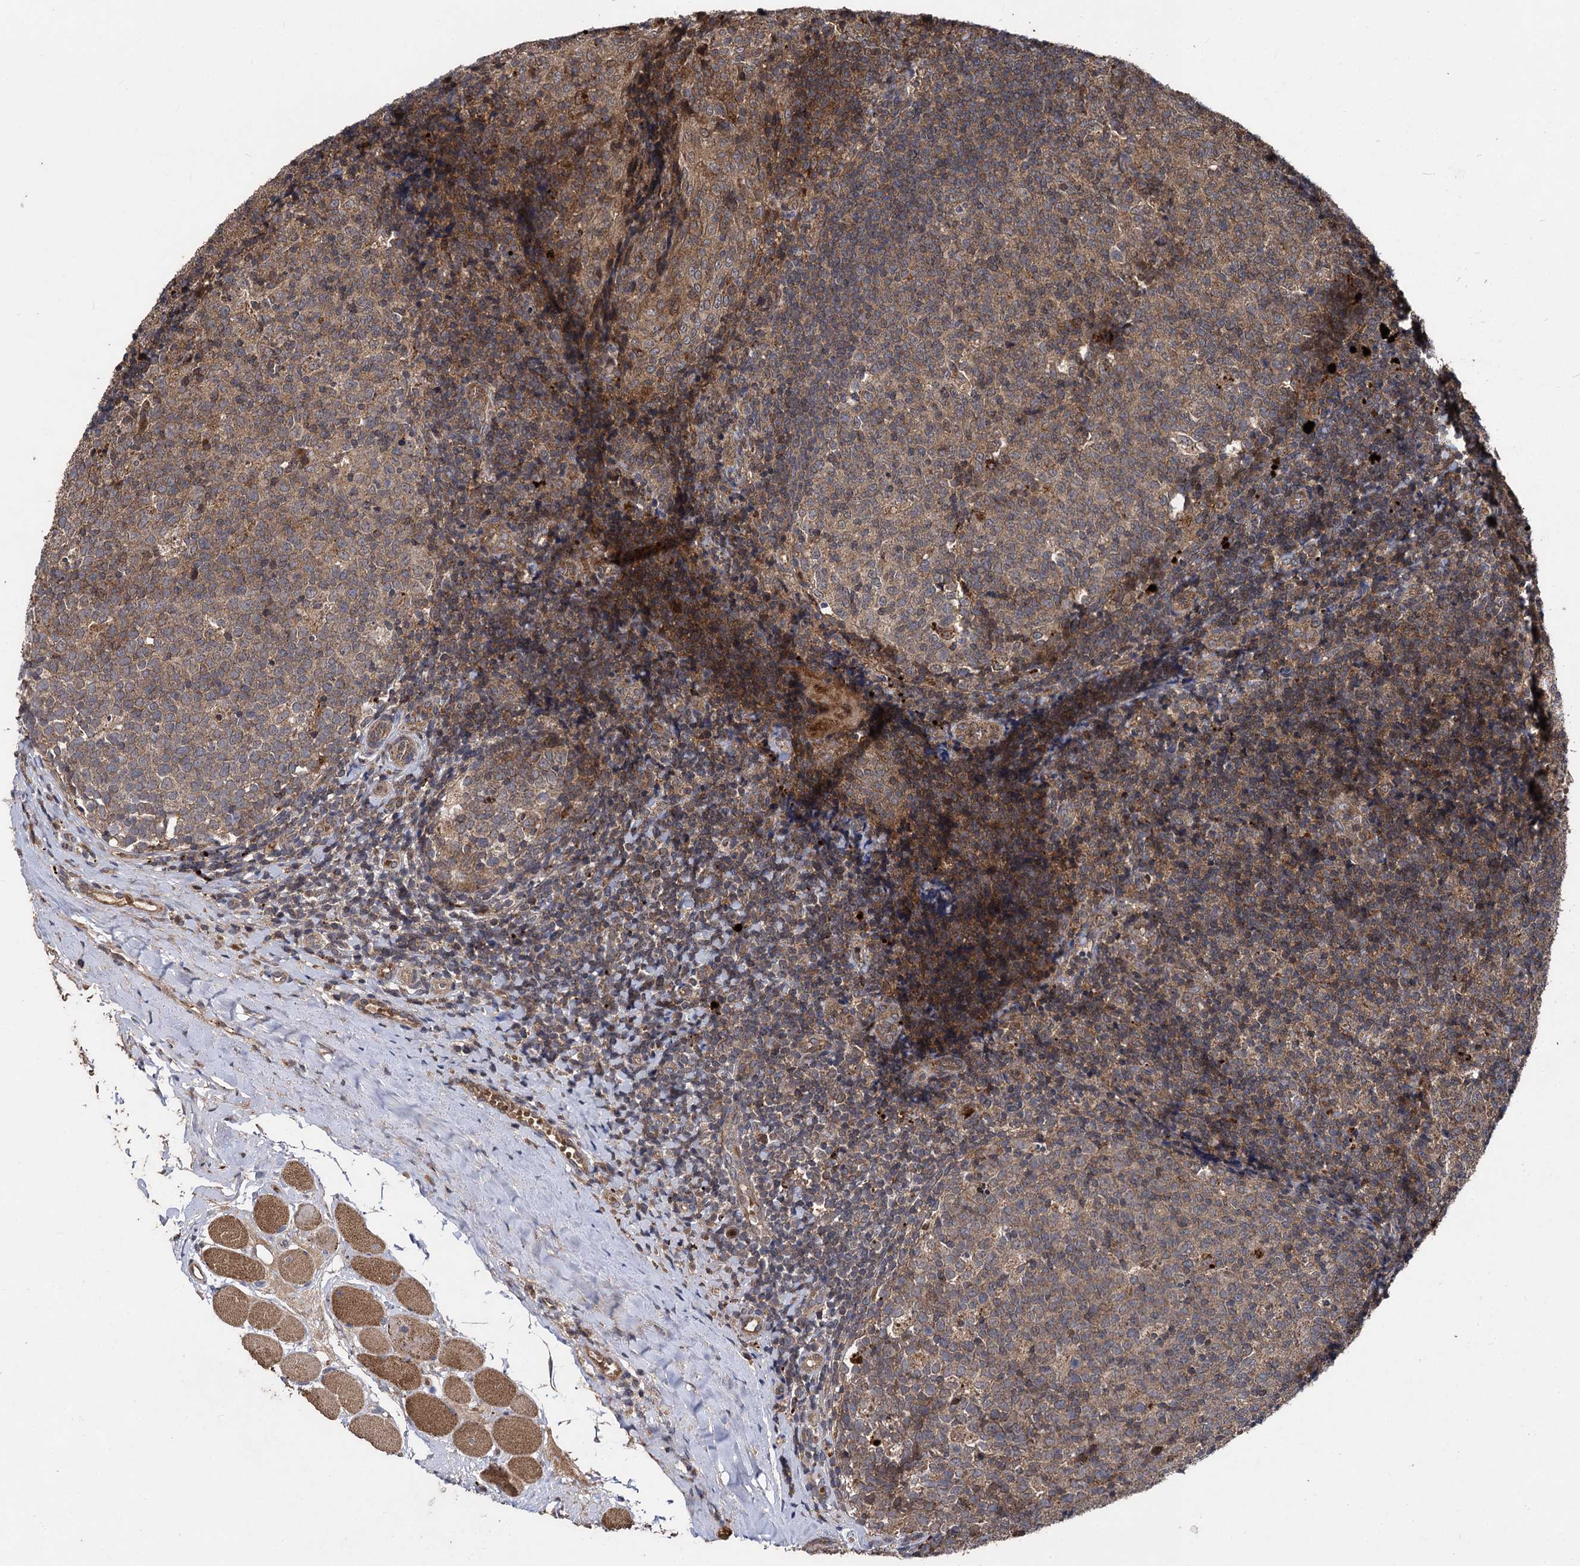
{"staining": {"intensity": "moderate", "quantity": ">75%", "location": "cytoplasmic/membranous"}, "tissue": "tonsil", "cell_type": "Germinal center cells", "image_type": "normal", "snomed": [{"axis": "morphology", "description": "Normal tissue, NOS"}, {"axis": "topography", "description": "Tonsil"}], "caption": "Immunohistochemical staining of benign human tonsil demonstrates moderate cytoplasmic/membranous protein positivity in approximately >75% of germinal center cells. (IHC, brightfield microscopy, high magnification).", "gene": "BCL2L2", "patient": {"sex": "female", "age": 19}}